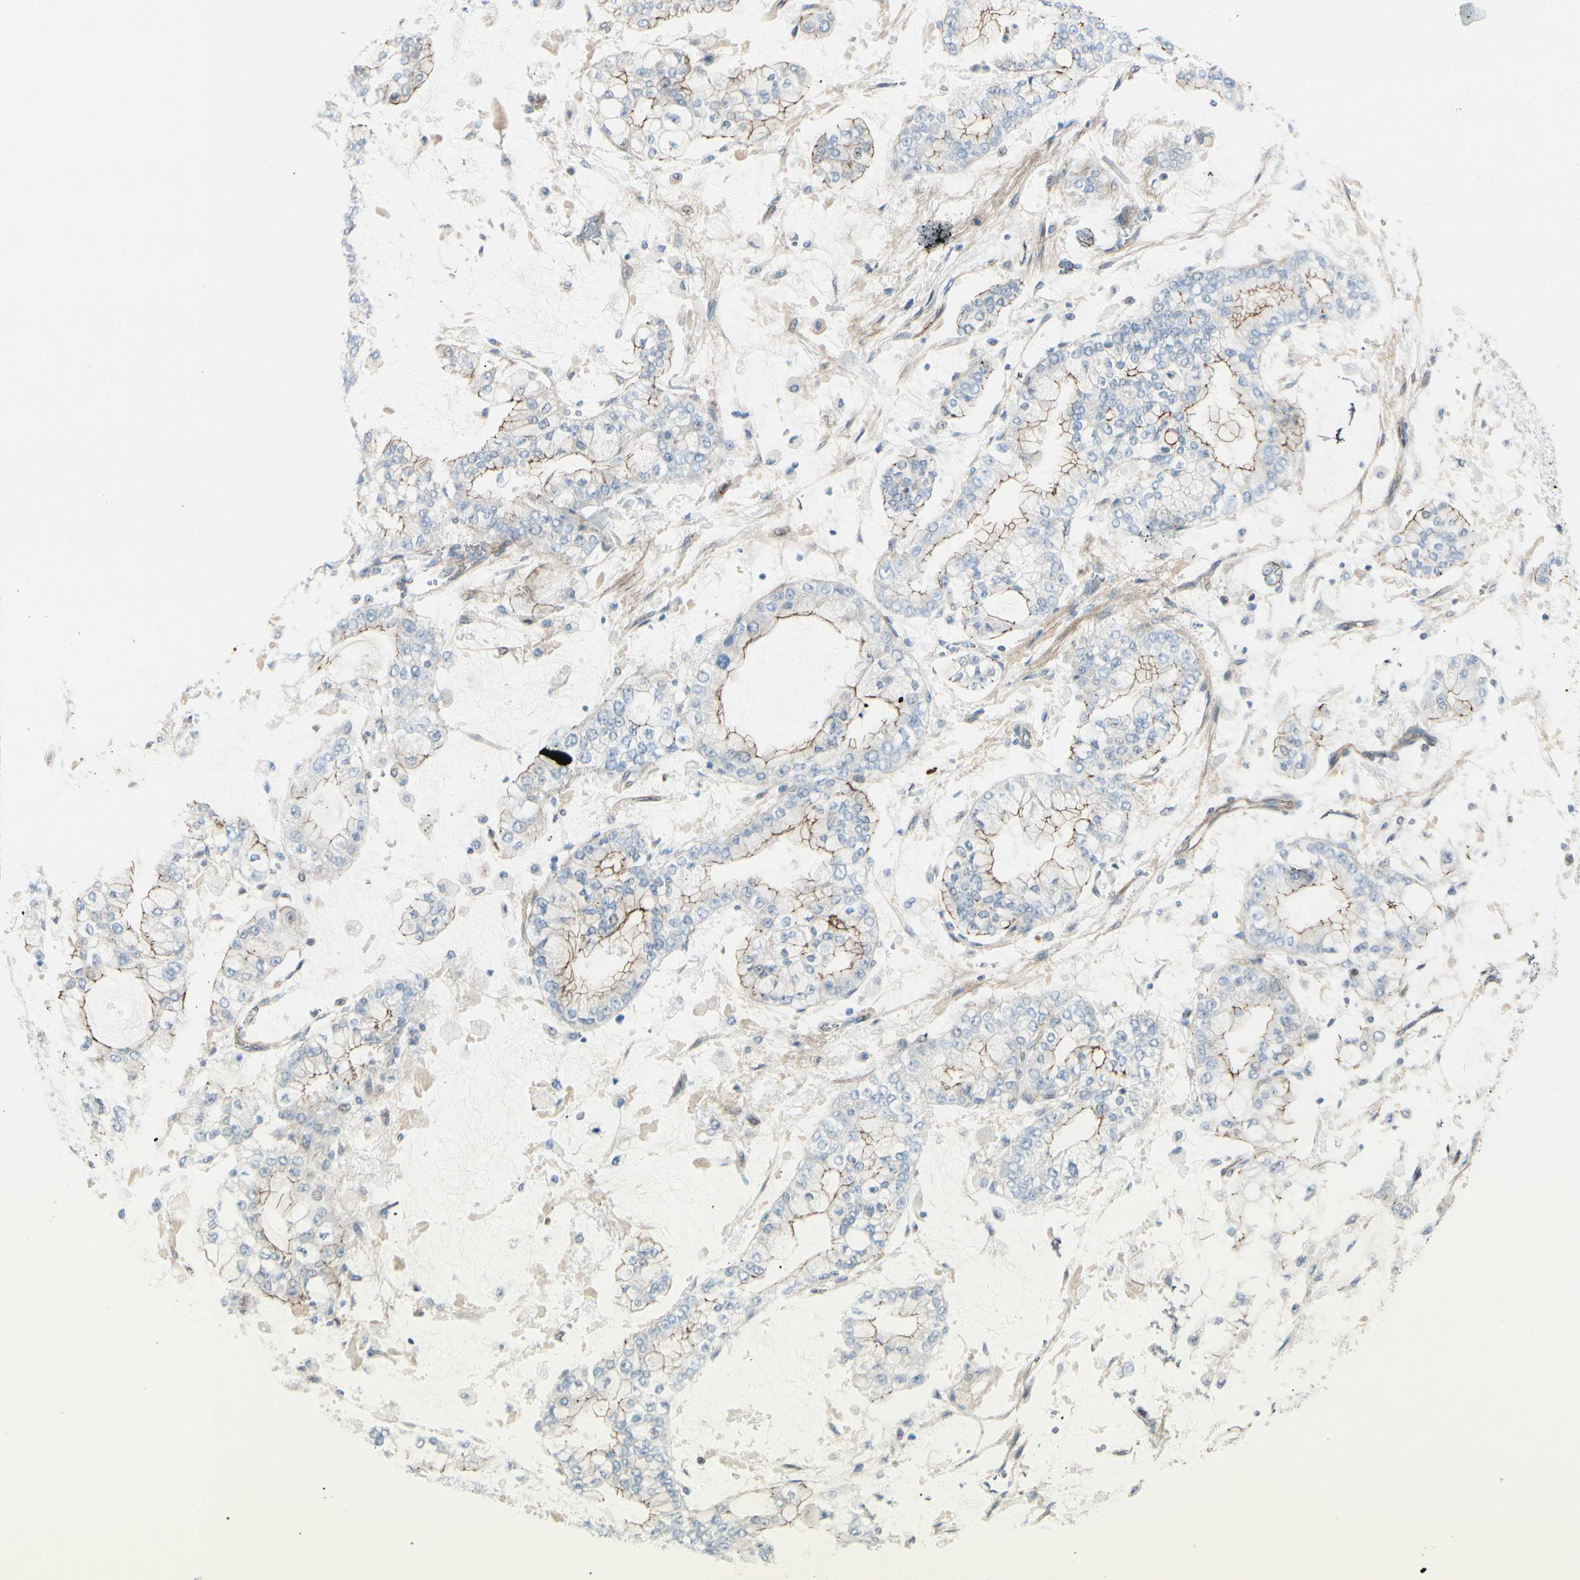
{"staining": {"intensity": "weak", "quantity": "25%-75%", "location": "cytoplasmic/membranous"}, "tissue": "stomach cancer", "cell_type": "Tumor cells", "image_type": "cancer", "snomed": [{"axis": "morphology", "description": "Normal tissue, NOS"}, {"axis": "morphology", "description": "Adenocarcinoma, NOS"}, {"axis": "topography", "description": "Stomach, upper"}, {"axis": "topography", "description": "Stomach"}], "caption": "Immunohistochemical staining of human adenocarcinoma (stomach) shows weak cytoplasmic/membranous protein expression in about 25%-75% of tumor cells. (DAB (3,3'-diaminobenzidine) IHC, brown staining for protein, blue staining for nuclei).", "gene": "TJP1", "patient": {"sex": "male", "age": 76}}